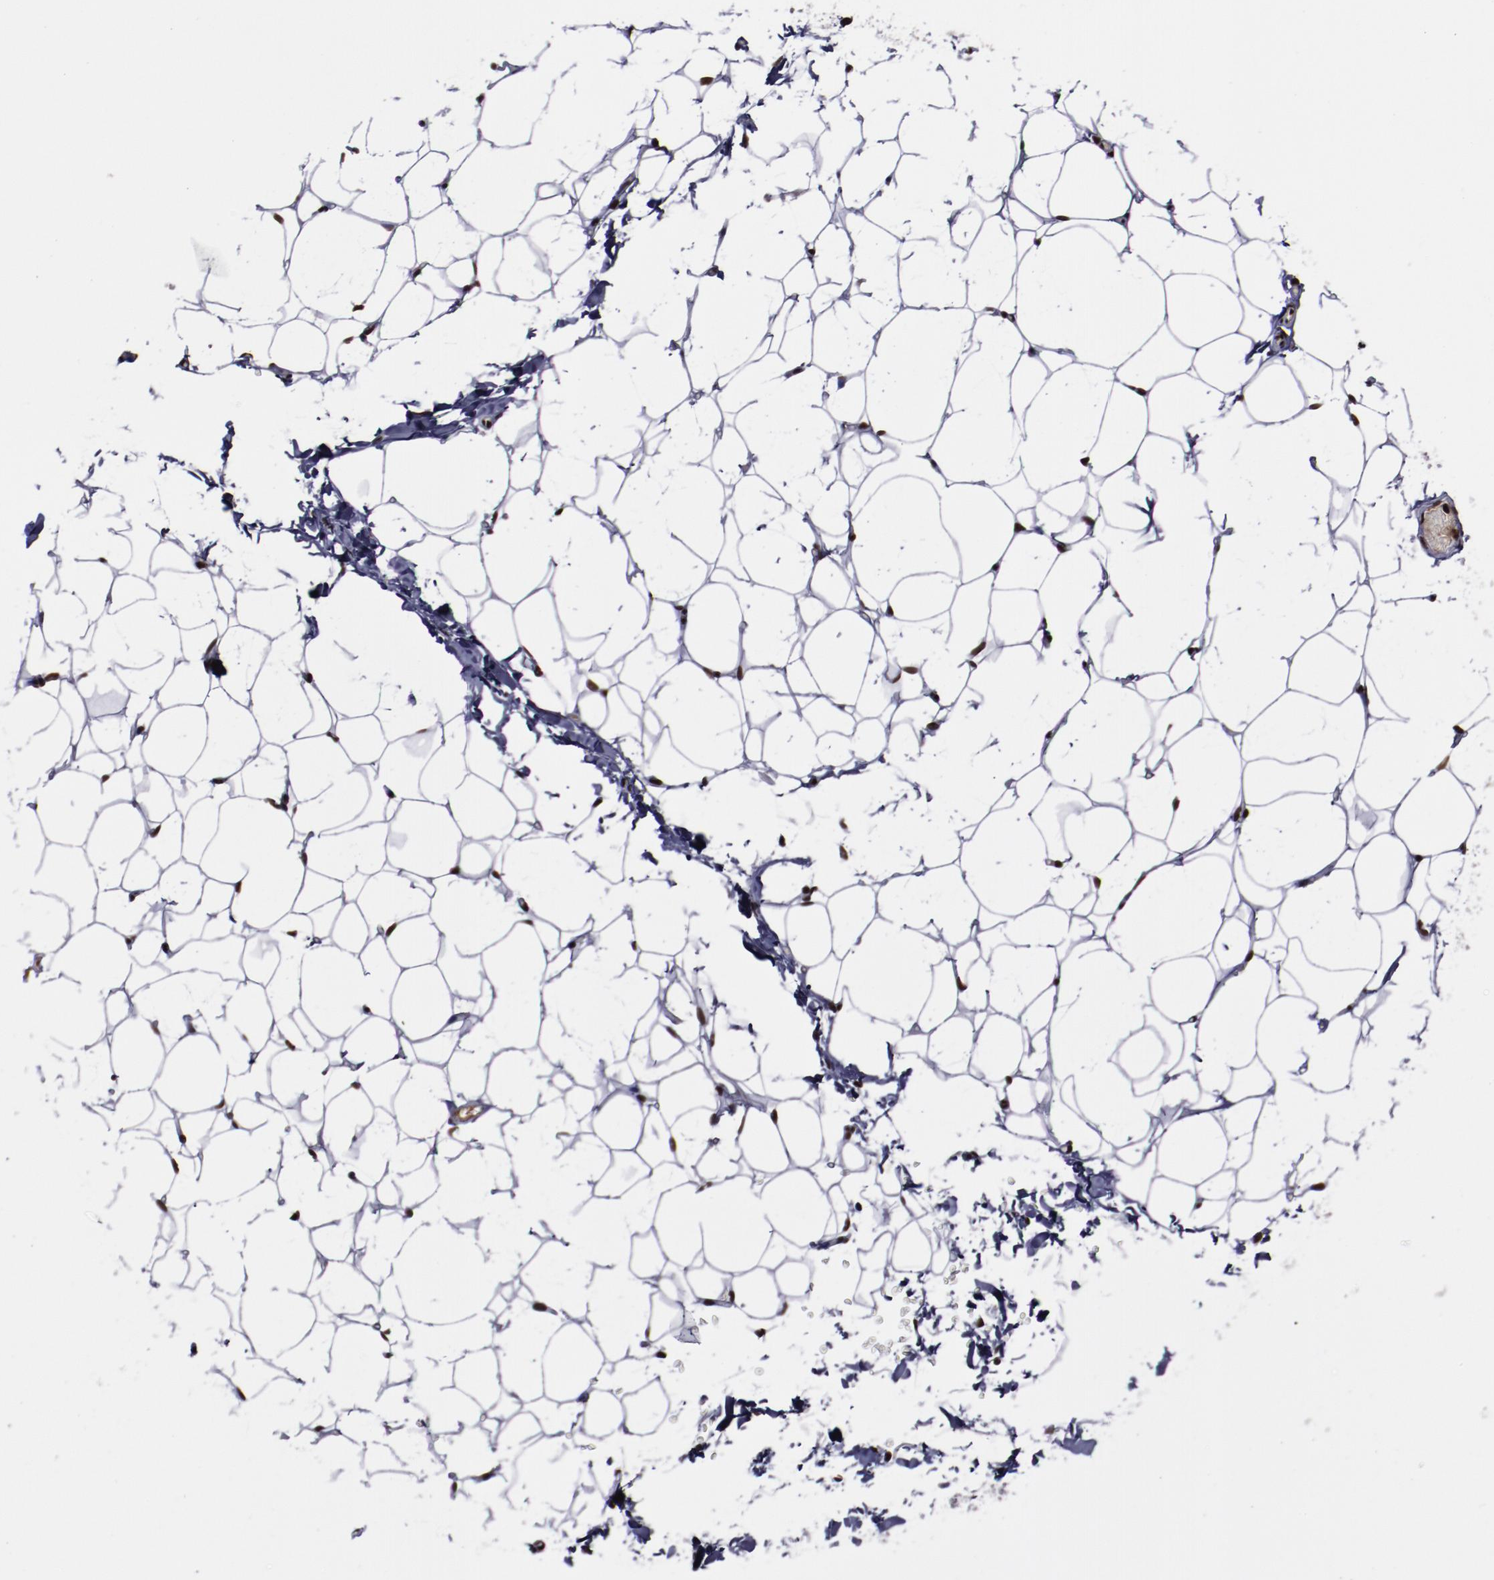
{"staining": {"intensity": "strong", "quantity": ">75%", "location": "nuclear"}, "tissue": "adipose tissue", "cell_type": "Adipocytes", "image_type": "normal", "snomed": [{"axis": "morphology", "description": "Normal tissue, NOS"}, {"axis": "topography", "description": "Soft tissue"}], "caption": "A photomicrograph of human adipose tissue stained for a protein demonstrates strong nuclear brown staining in adipocytes.", "gene": "ERH", "patient": {"sex": "male", "age": 26}}